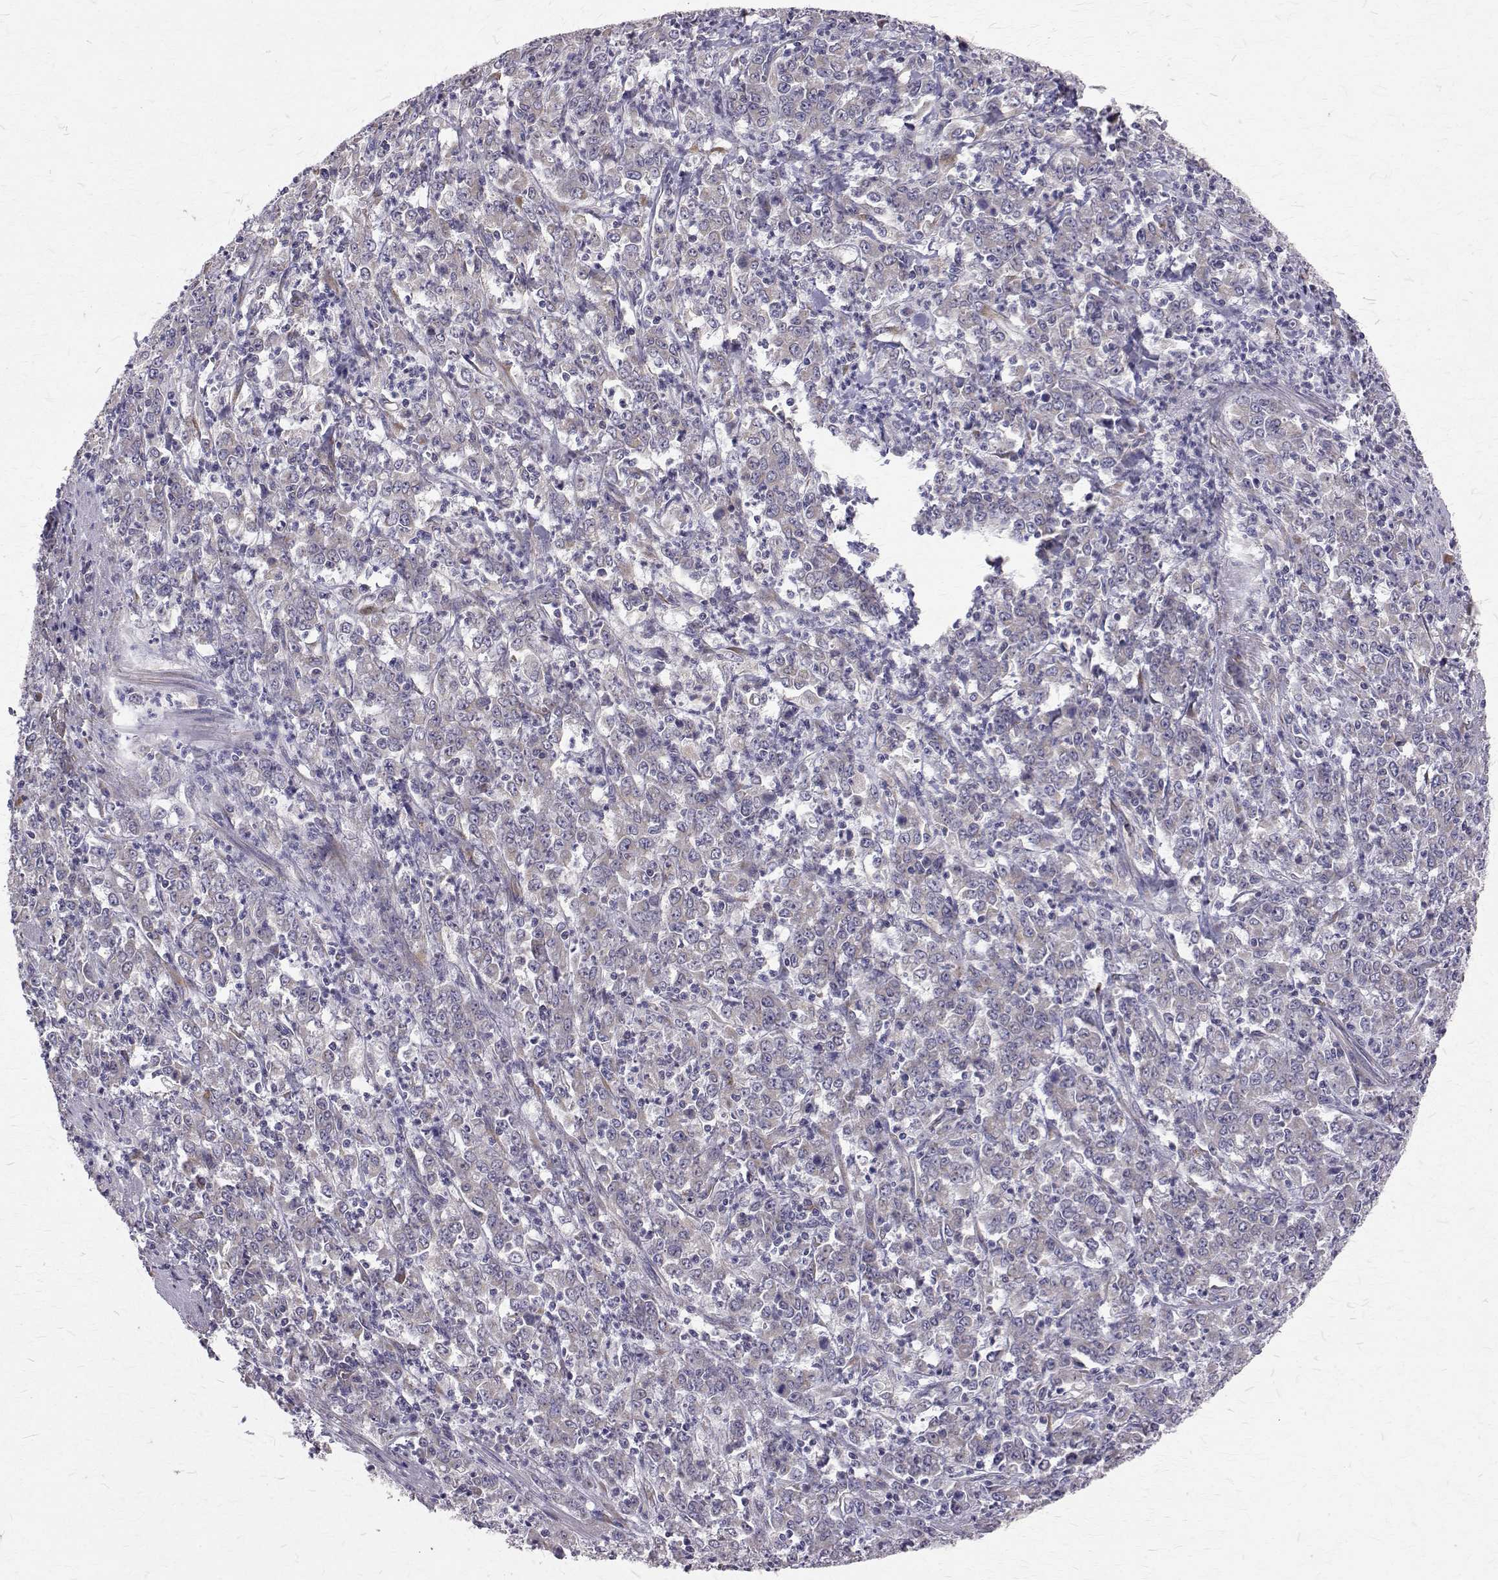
{"staining": {"intensity": "negative", "quantity": "none", "location": "none"}, "tissue": "stomach cancer", "cell_type": "Tumor cells", "image_type": "cancer", "snomed": [{"axis": "morphology", "description": "Adenocarcinoma, NOS"}, {"axis": "topography", "description": "Stomach, lower"}], "caption": "This is an IHC micrograph of human stomach cancer (adenocarcinoma). There is no staining in tumor cells.", "gene": "ARFGAP1", "patient": {"sex": "female", "age": 71}}